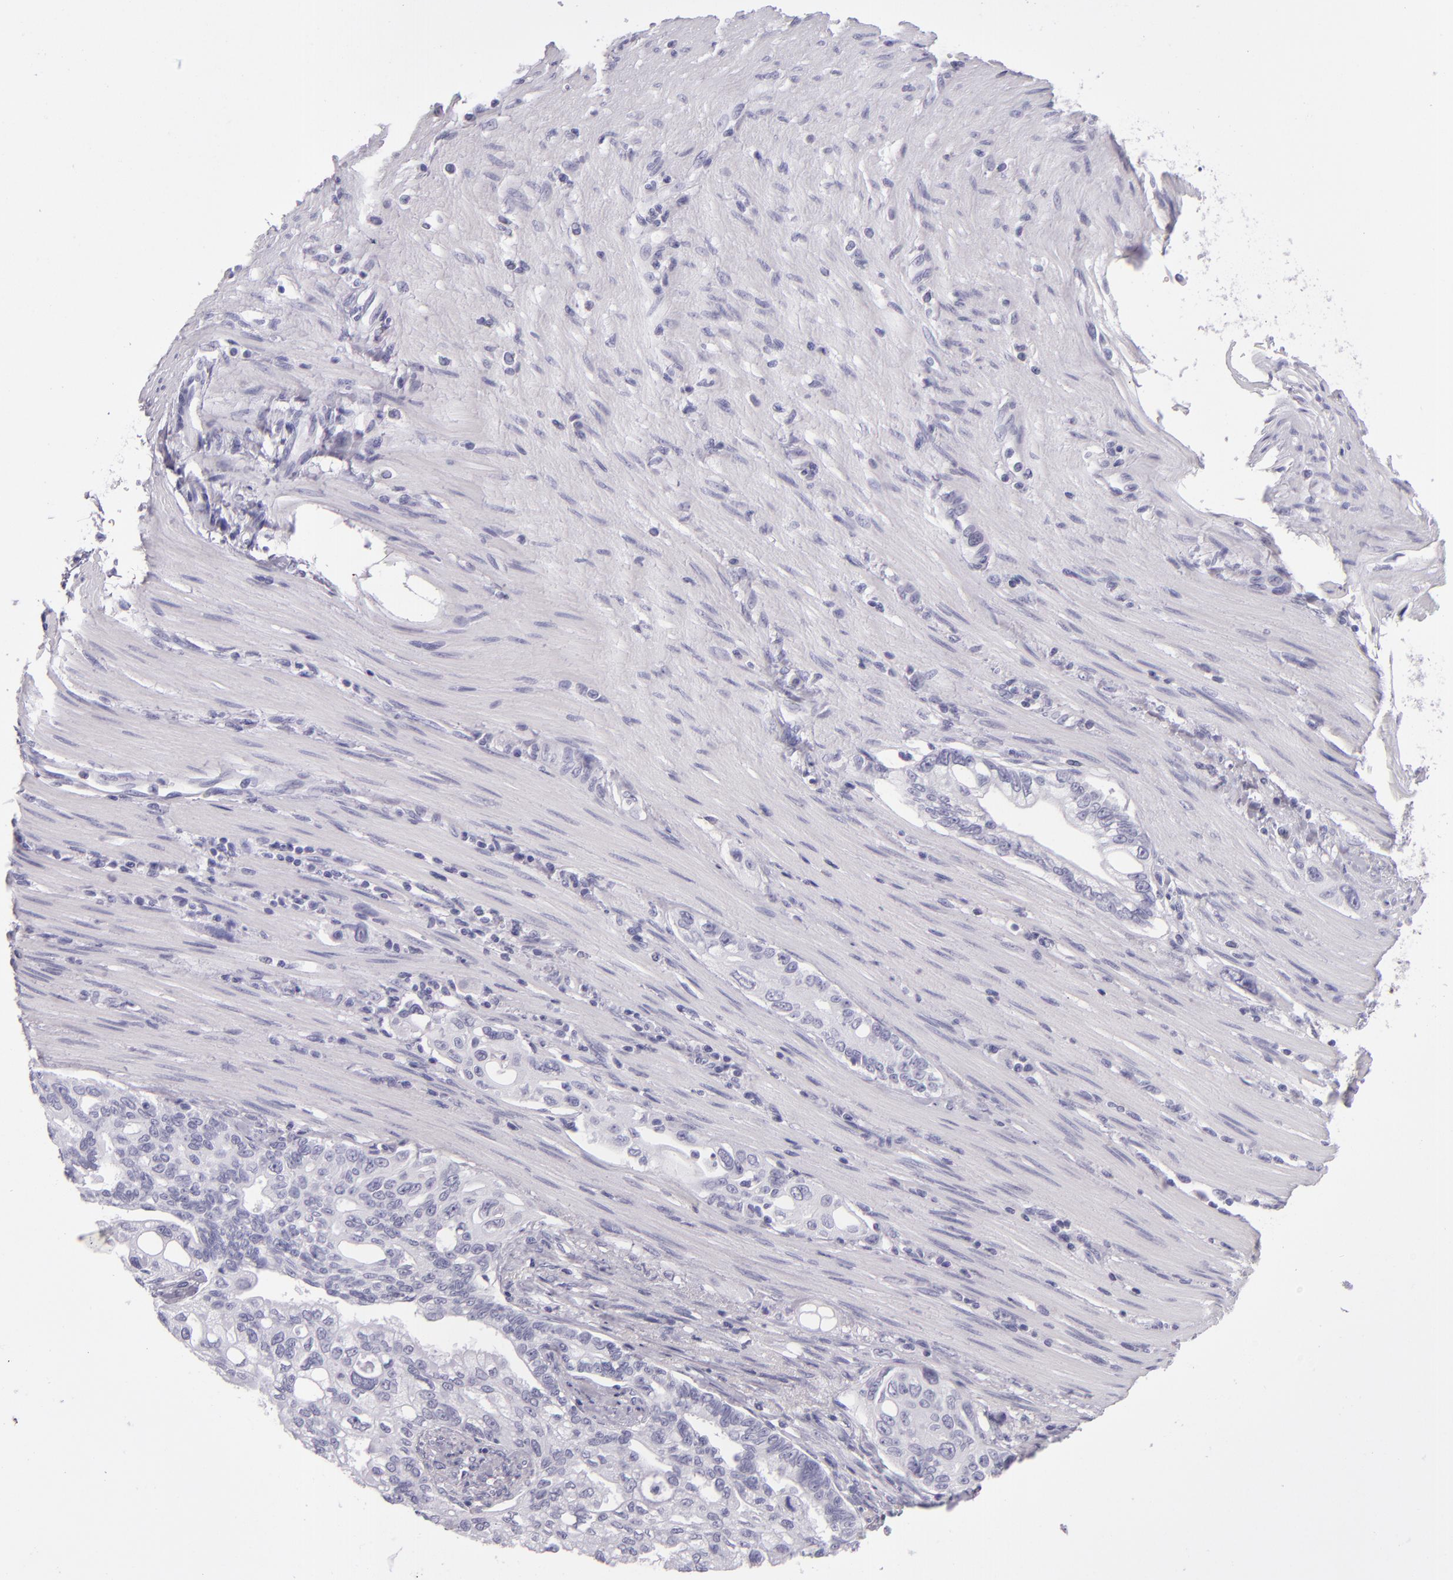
{"staining": {"intensity": "negative", "quantity": "none", "location": "none"}, "tissue": "pancreatic cancer", "cell_type": "Tumor cells", "image_type": "cancer", "snomed": [{"axis": "morphology", "description": "Normal tissue, NOS"}, {"axis": "topography", "description": "Pancreas"}], "caption": "A high-resolution histopathology image shows immunohistochemistry (IHC) staining of pancreatic cancer, which shows no significant positivity in tumor cells.", "gene": "CR2", "patient": {"sex": "male", "age": 42}}